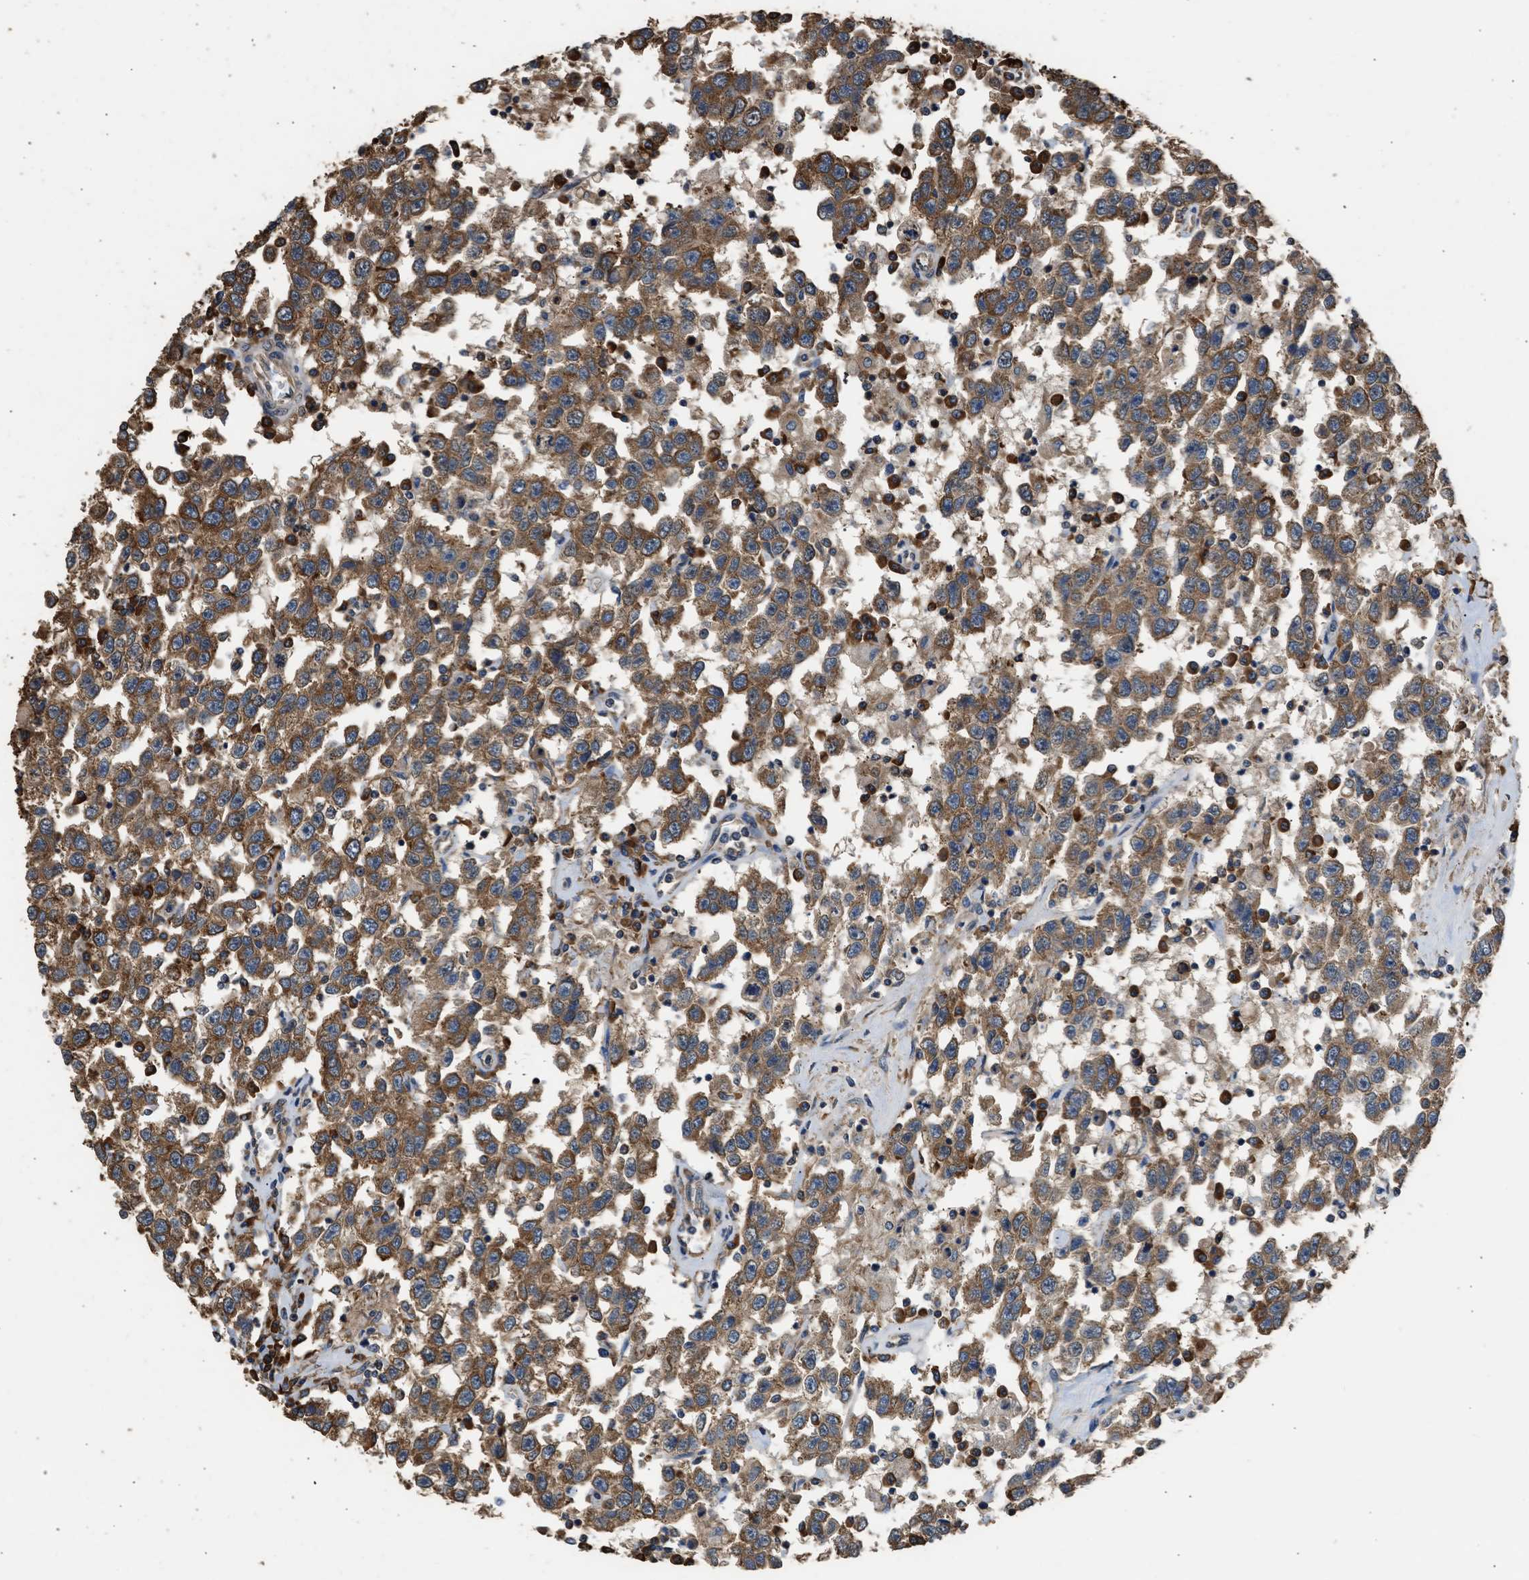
{"staining": {"intensity": "moderate", "quantity": ">75%", "location": "cytoplasmic/membranous"}, "tissue": "testis cancer", "cell_type": "Tumor cells", "image_type": "cancer", "snomed": [{"axis": "morphology", "description": "Seminoma, NOS"}, {"axis": "topography", "description": "Testis"}], "caption": "This is an image of IHC staining of testis seminoma, which shows moderate expression in the cytoplasmic/membranous of tumor cells.", "gene": "SLC36A4", "patient": {"sex": "male", "age": 41}}